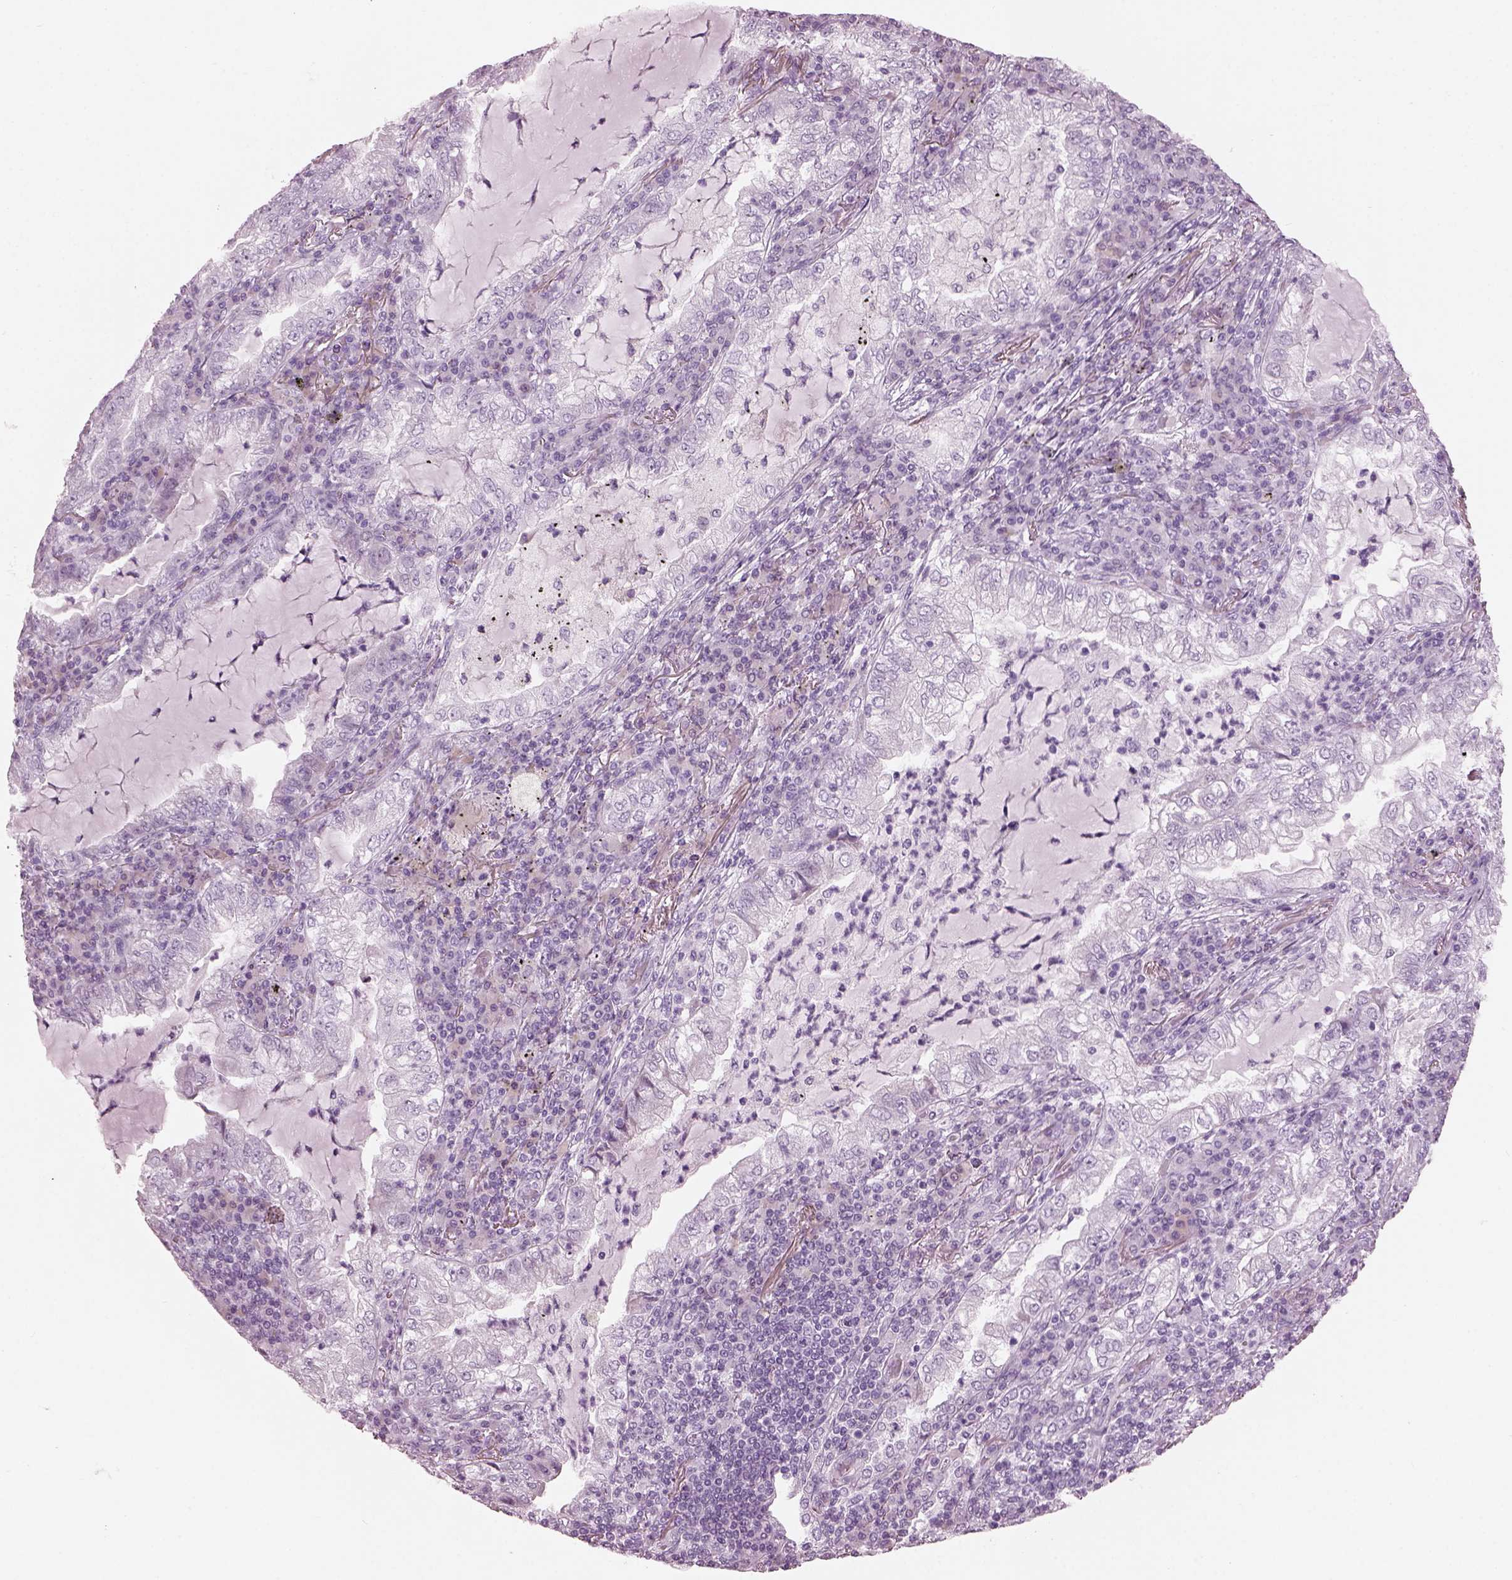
{"staining": {"intensity": "negative", "quantity": "none", "location": "none"}, "tissue": "lung cancer", "cell_type": "Tumor cells", "image_type": "cancer", "snomed": [{"axis": "morphology", "description": "Adenocarcinoma, NOS"}, {"axis": "topography", "description": "Lung"}], "caption": "Tumor cells show no significant protein expression in lung cancer (adenocarcinoma).", "gene": "HYDIN", "patient": {"sex": "female", "age": 73}}